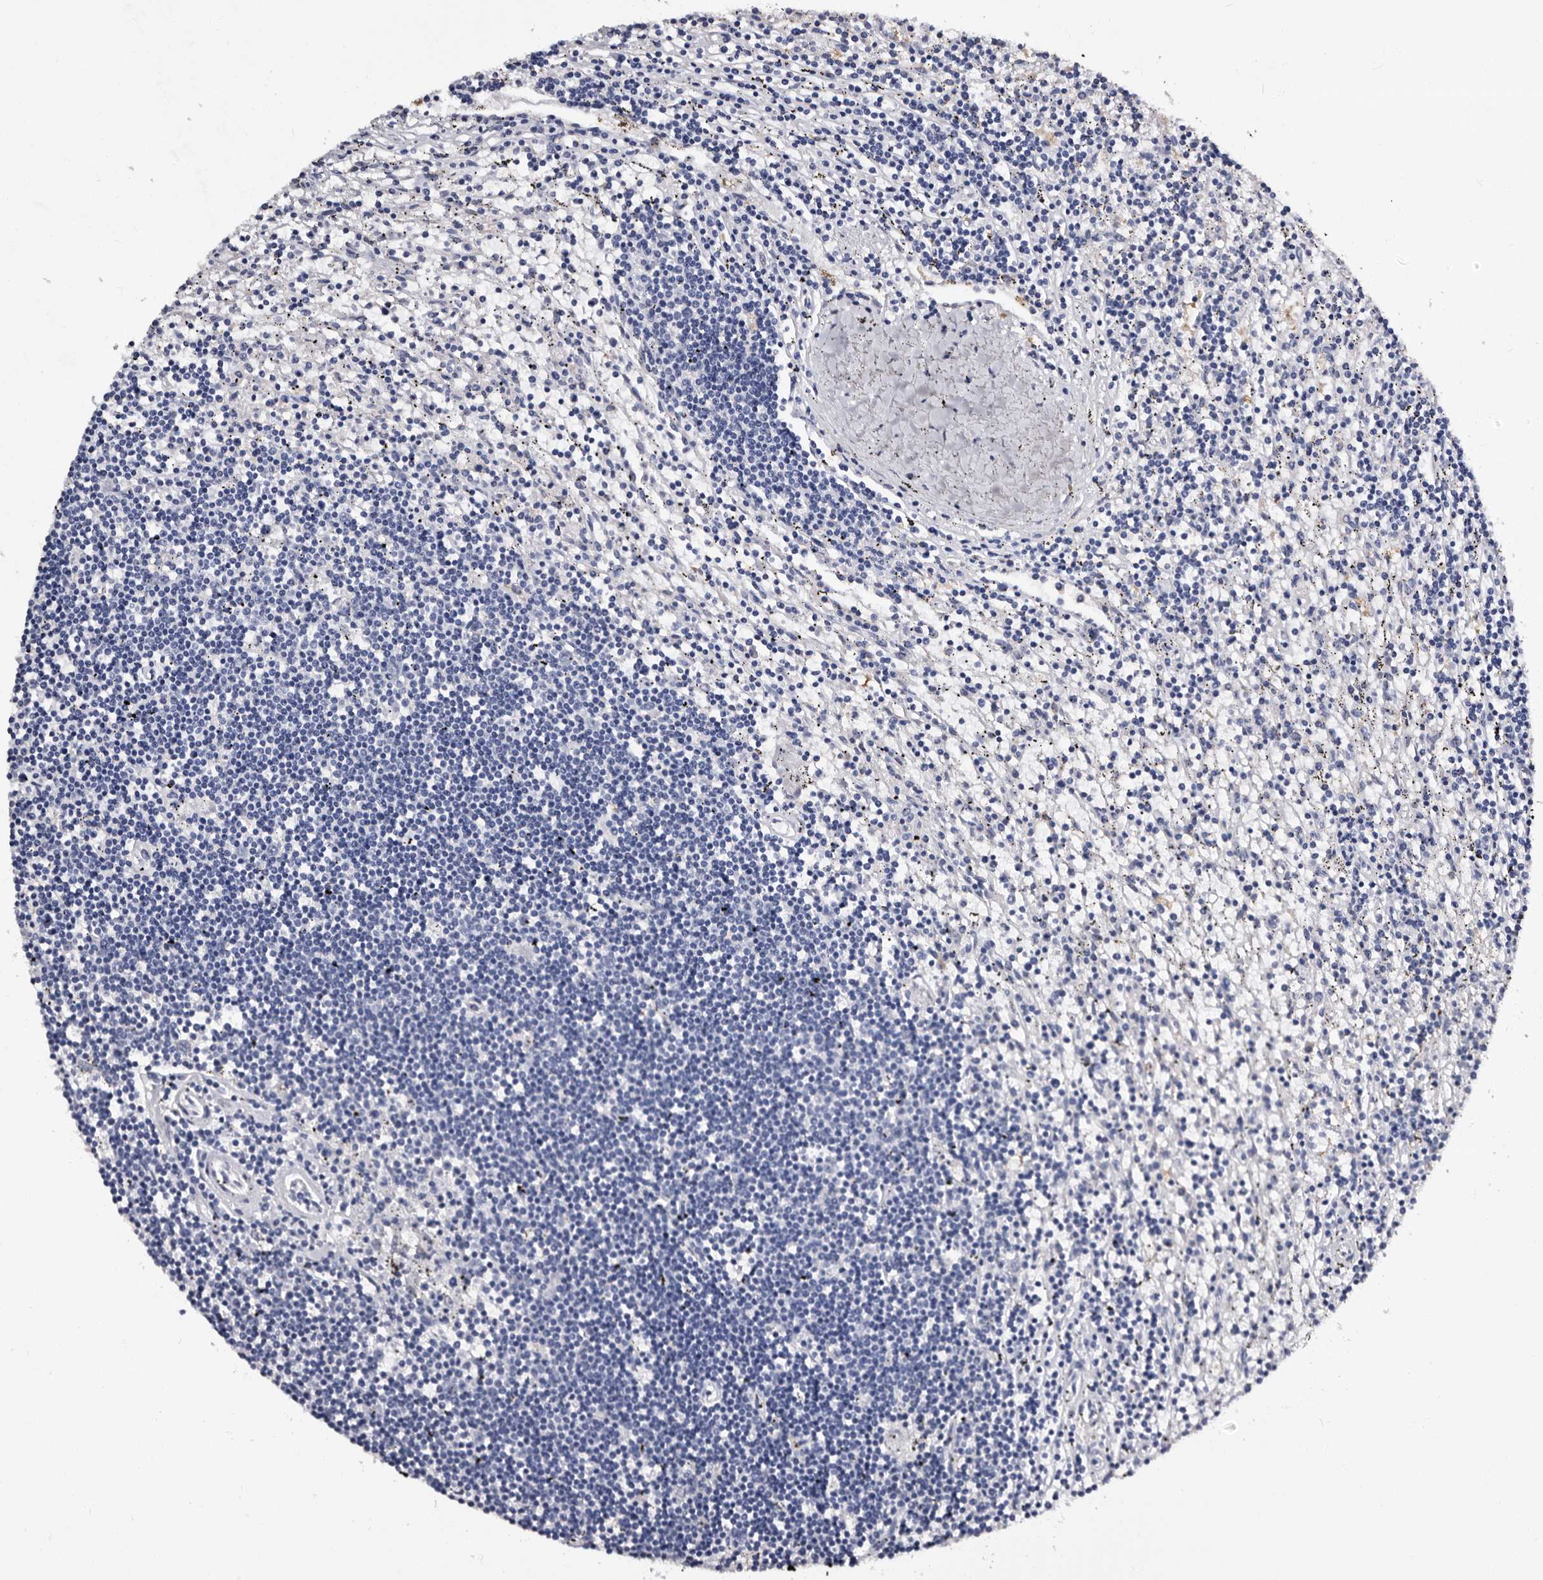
{"staining": {"intensity": "negative", "quantity": "none", "location": "none"}, "tissue": "lymphoma", "cell_type": "Tumor cells", "image_type": "cancer", "snomed": [{"axis": "morphology", "description": "Malignant lymphoma, non-Hodgkin's type, Low grade"}, {"axis": "topography", "description": "Spleen"}], "caption": "Immunohistochemical staining of human lymphoma demonstrates no significant staining in tumor cells. Nuclei are stained in blue.", "gene": "EPB41L3", "patient": {"sex": "male", "age": 76}}